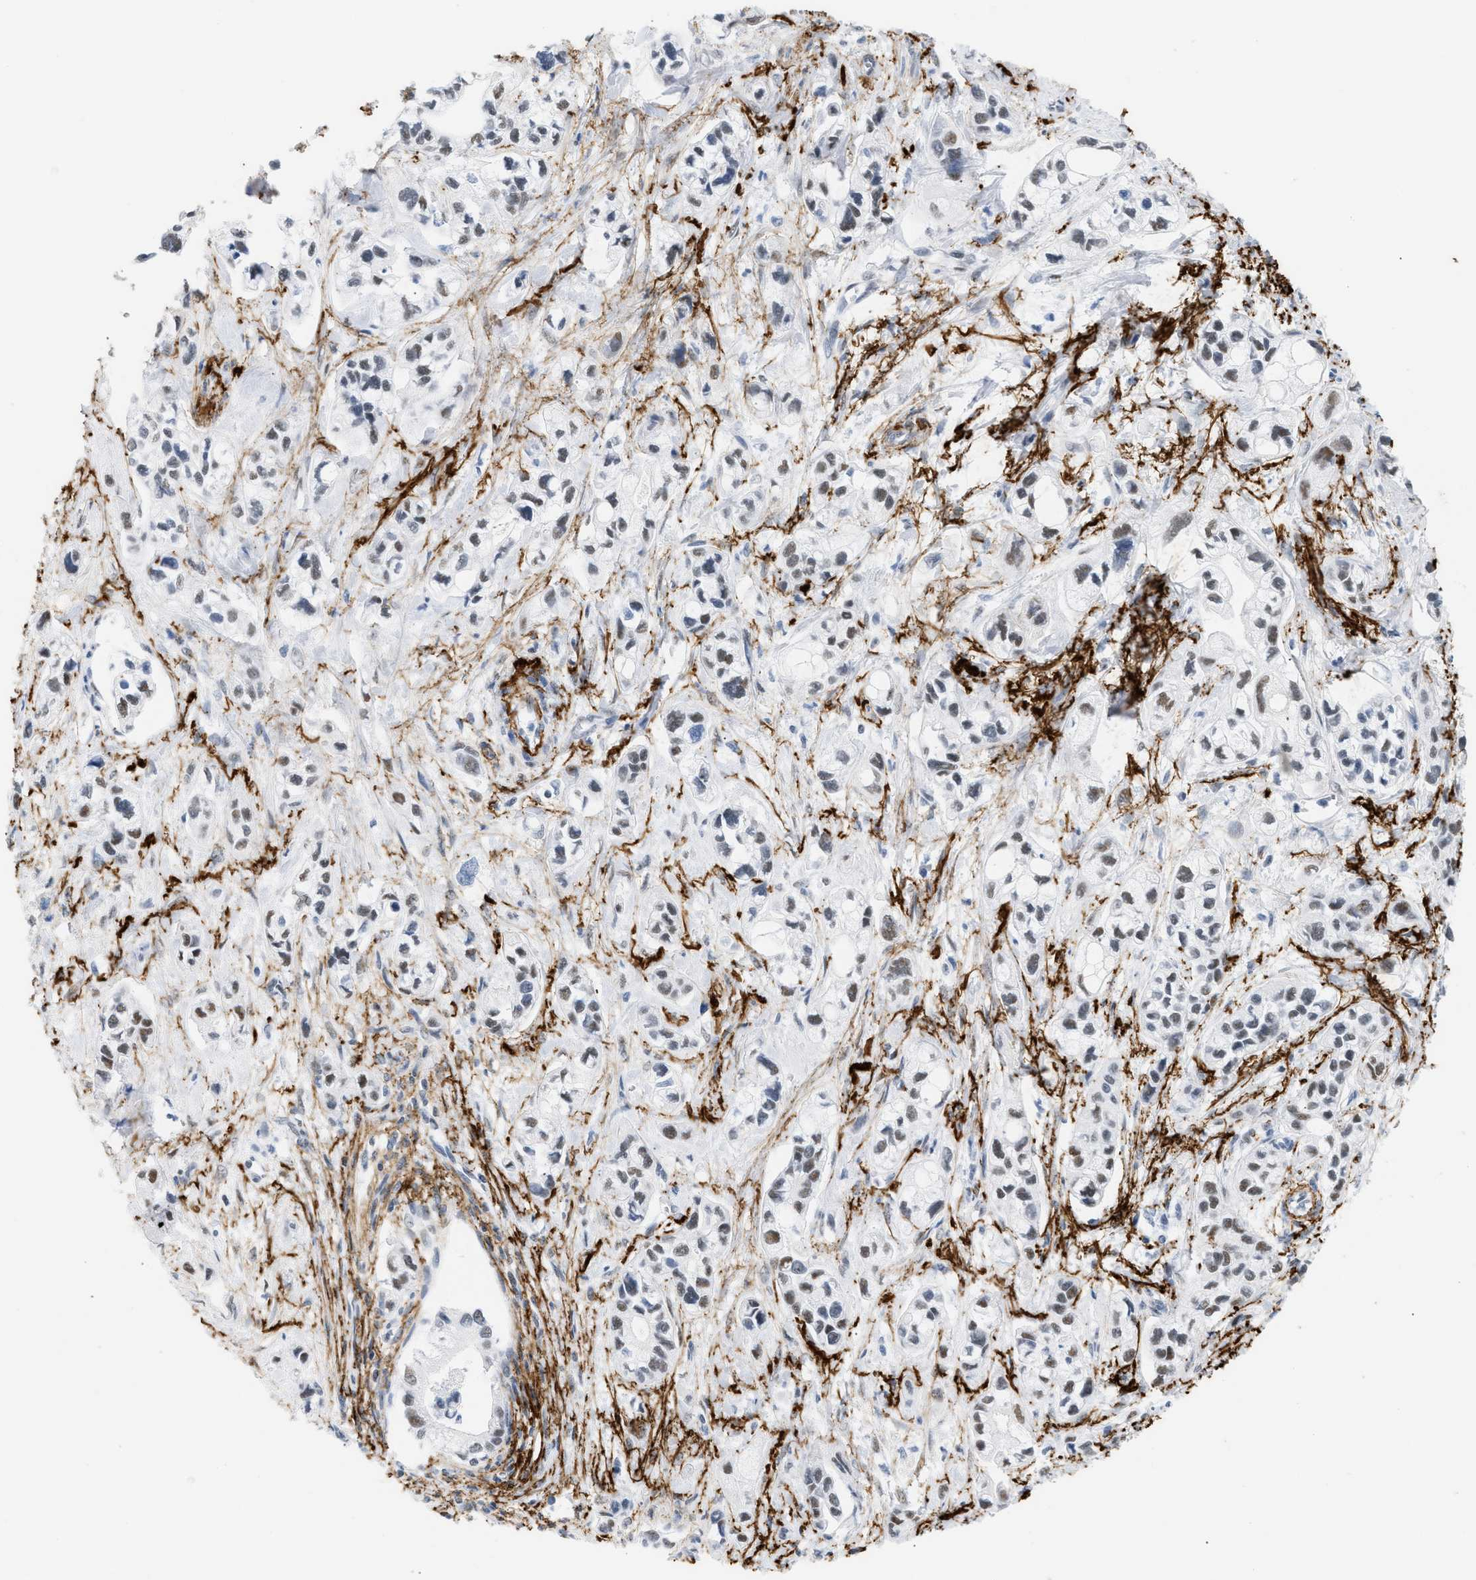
{"staining": {"intensity": "weak", "quantity": "25%-75%", "location": "nuclear"}, "tissue": "pancreatic cancer", "cell_type": "Tumor cells", "image_type": "cancer", "snomed": [{"axis": "morphology", "description": "Adenocarcinoma, NOS"}, {"axis": "topography", "description": "Pancreas"}], "caption": "A brown stain labels weak nuclear staining of a protein in adenocarcinoma (pancreatic) tumor cells.", "gene": "ELN", "patient": {"sex": "male", "age": 74}}